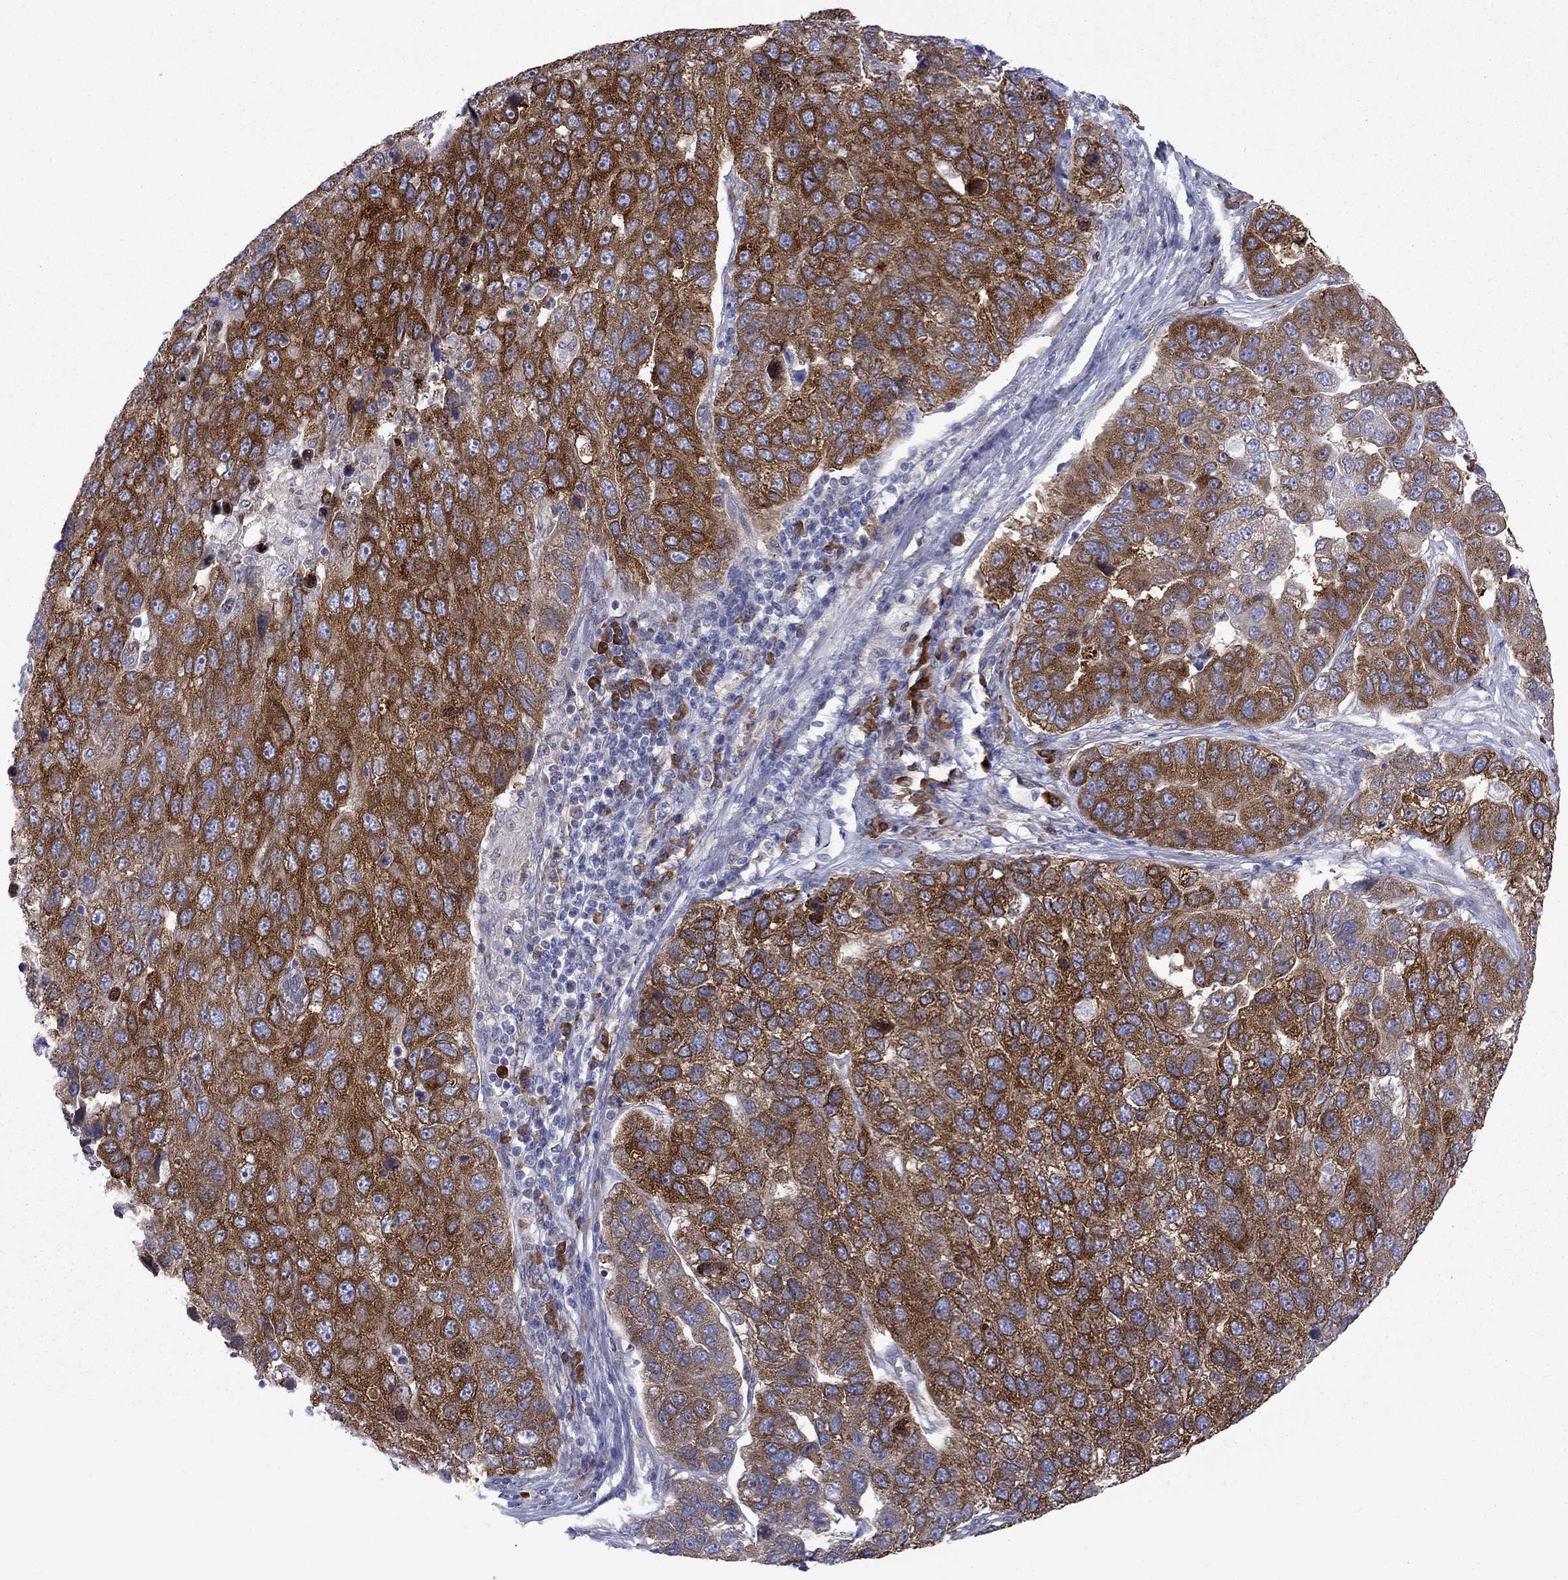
{"staining": {"intensity": "strong", "quantity": ">75%", "location": "cytoplasmic/membranous"}, "tissue": "pancreatic cancer", "cell_type": "Tumor cells", "image_type": "cancer", "snomed": [{"axis": "morphology", "description": "Adenocarcinoma, NOS"}, {"axis": "topography", "description": "Pancreas"}], "caption": "Pancreatic cancer was stained to show a protein in brown. There is high levels of strong cytoplasmic/membranous expression in approximately >75% of tumor cells. Nuclei are stained in blue.", "gene": "PABPC4", "patient": {"sex": "female", "age": 61}}